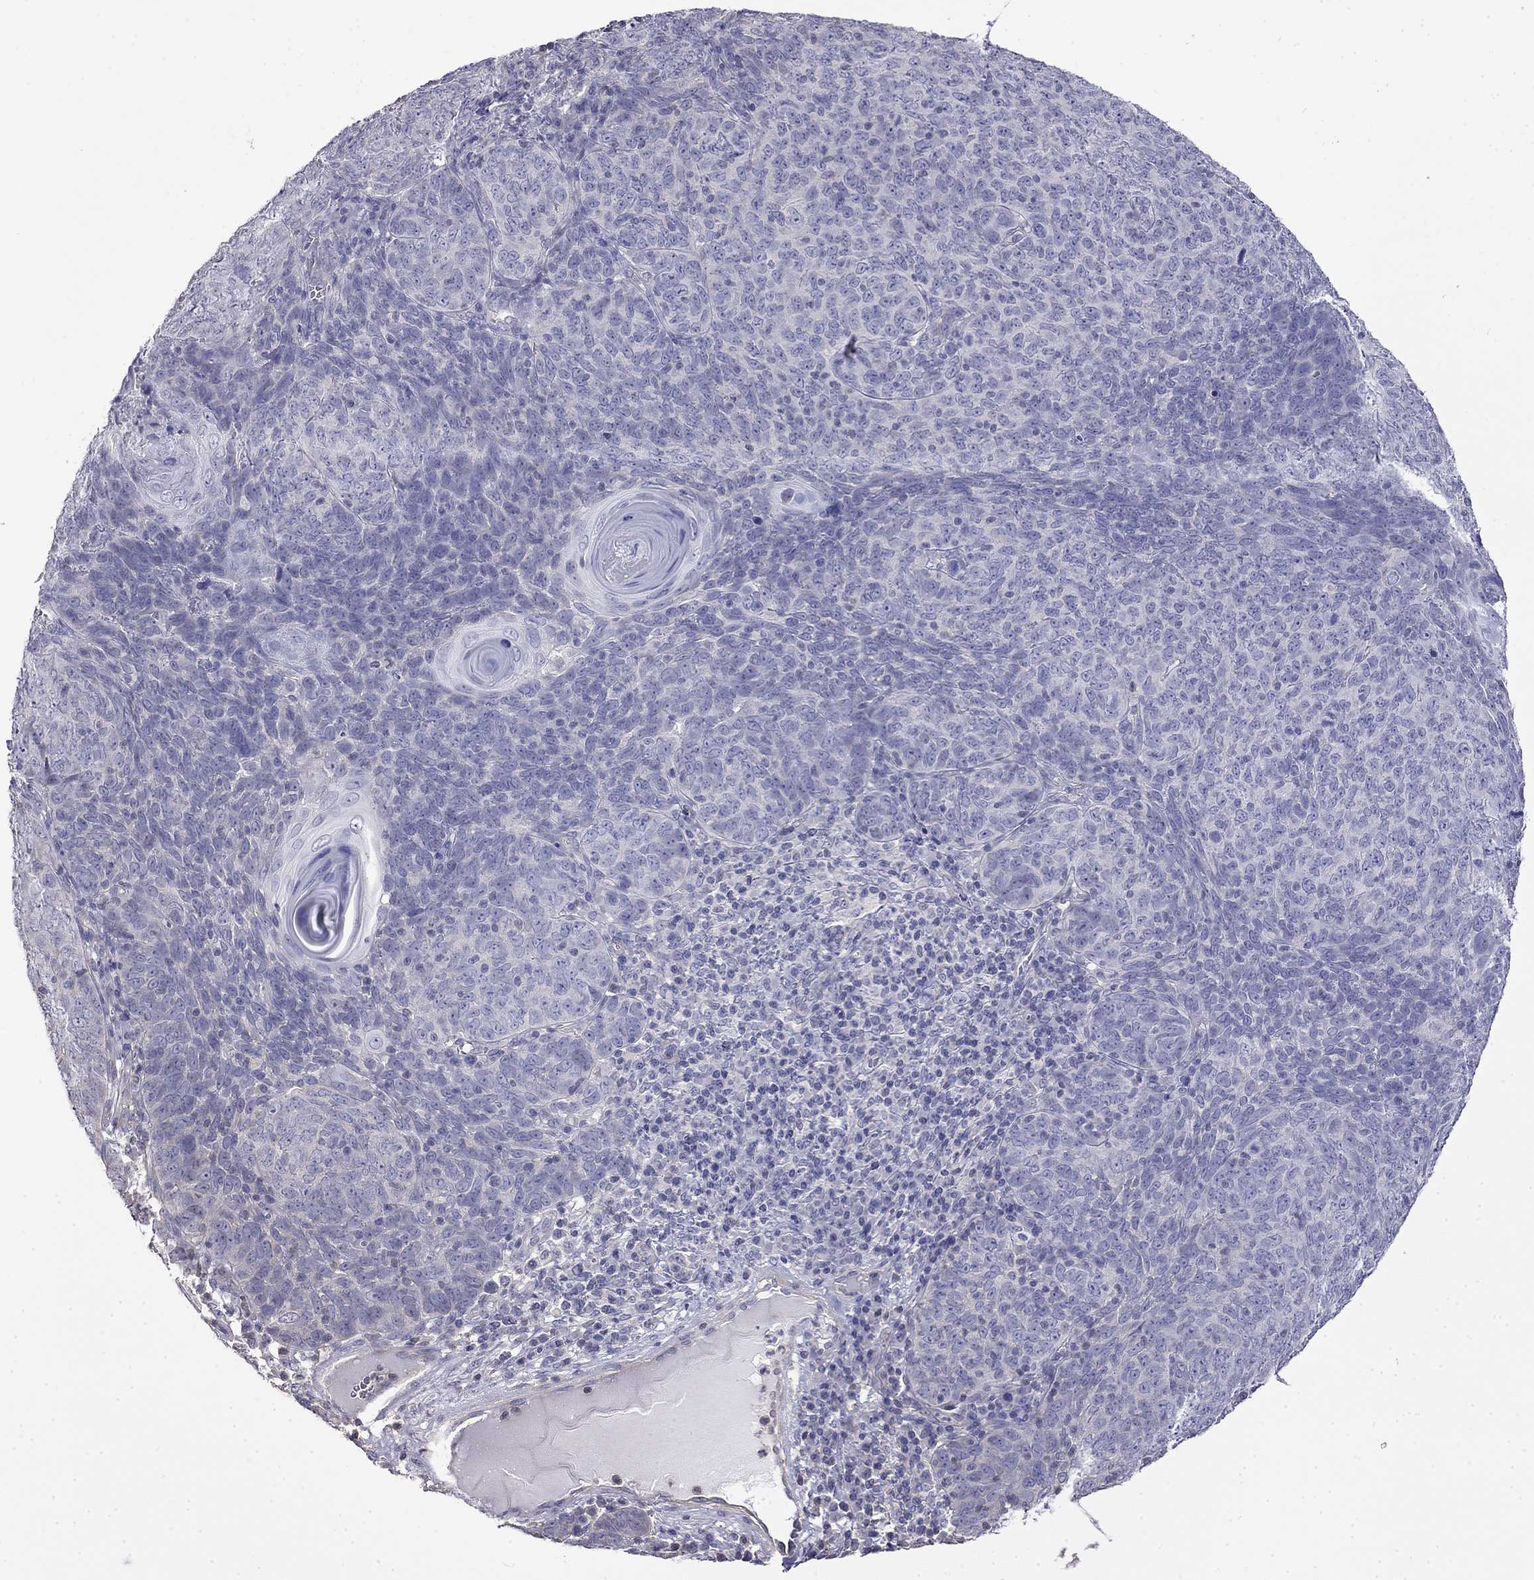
{"staining": {"intensity": "negative", "quantity": "none", "location": "none"}, "tissue": "skin cancer", "cell_type": "Tumor cells", "image_type": "cancer", "snomed": [{"axis": "morphology", "description": "Squamous cell carcinoma, NOS"}, {"axis": "topography", "description": "Skin"}, {"axis": "topography", "description": "Anal"}], "caption": "Histopathology image shows no significant protein positivity in tumor cells of squamous cell carcinoma (skin).", "gene": "GUCA1B", "patient": {"sex": "female", "age": 51}}